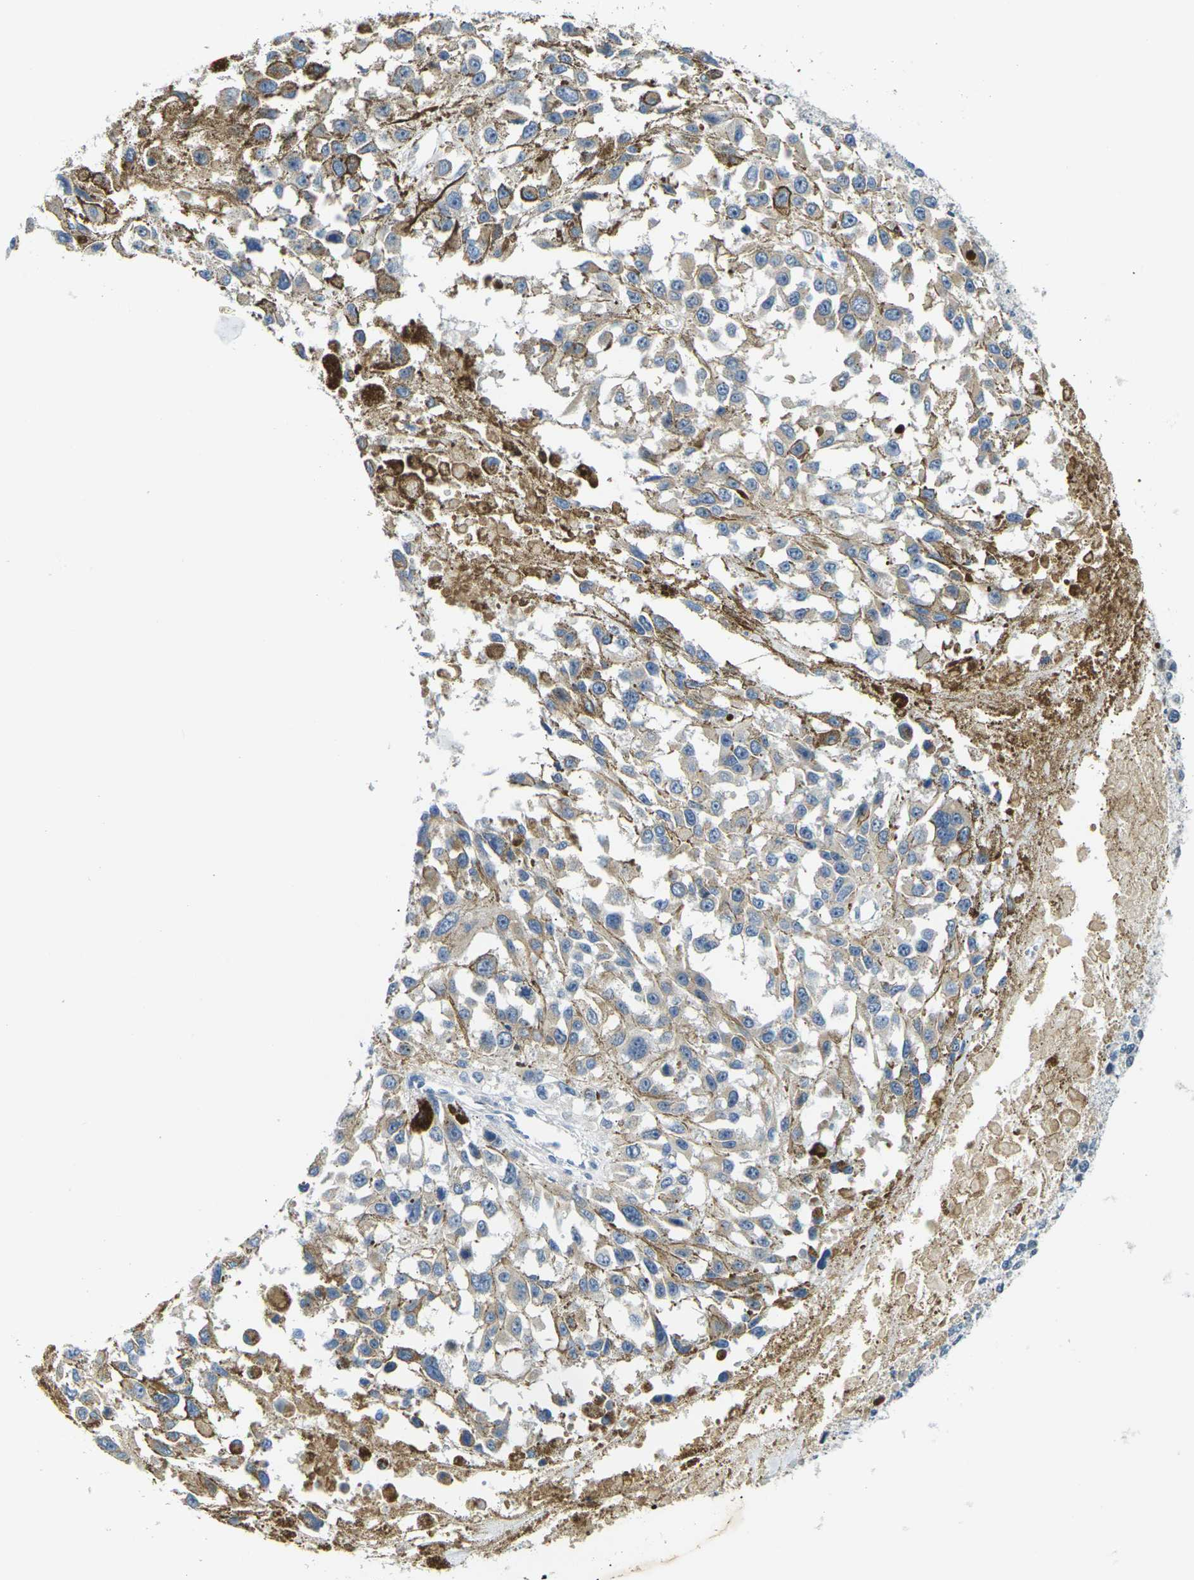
{"staining": {"intensity": "weak", "quantity": ">75%", "location": "cytoplasmic/membranous"}, "tissue": "melanoma", "cell_type": "Tumor cells", "image_type": "cancer", "snomed": [{"axis": "morphology", "description": "Malignant melanoma, Metastatic site"}, {"axis": "topography", "description": "Lymph node"}], "caption": "DAB immunohistochemical staining of human melanoma exhibits weak cytoplasmic/membranous protein positivity in approximately >75% of tumor cells.", "gene": "SHISAL2B", "patient": {"sex": "male", "age": 59}}